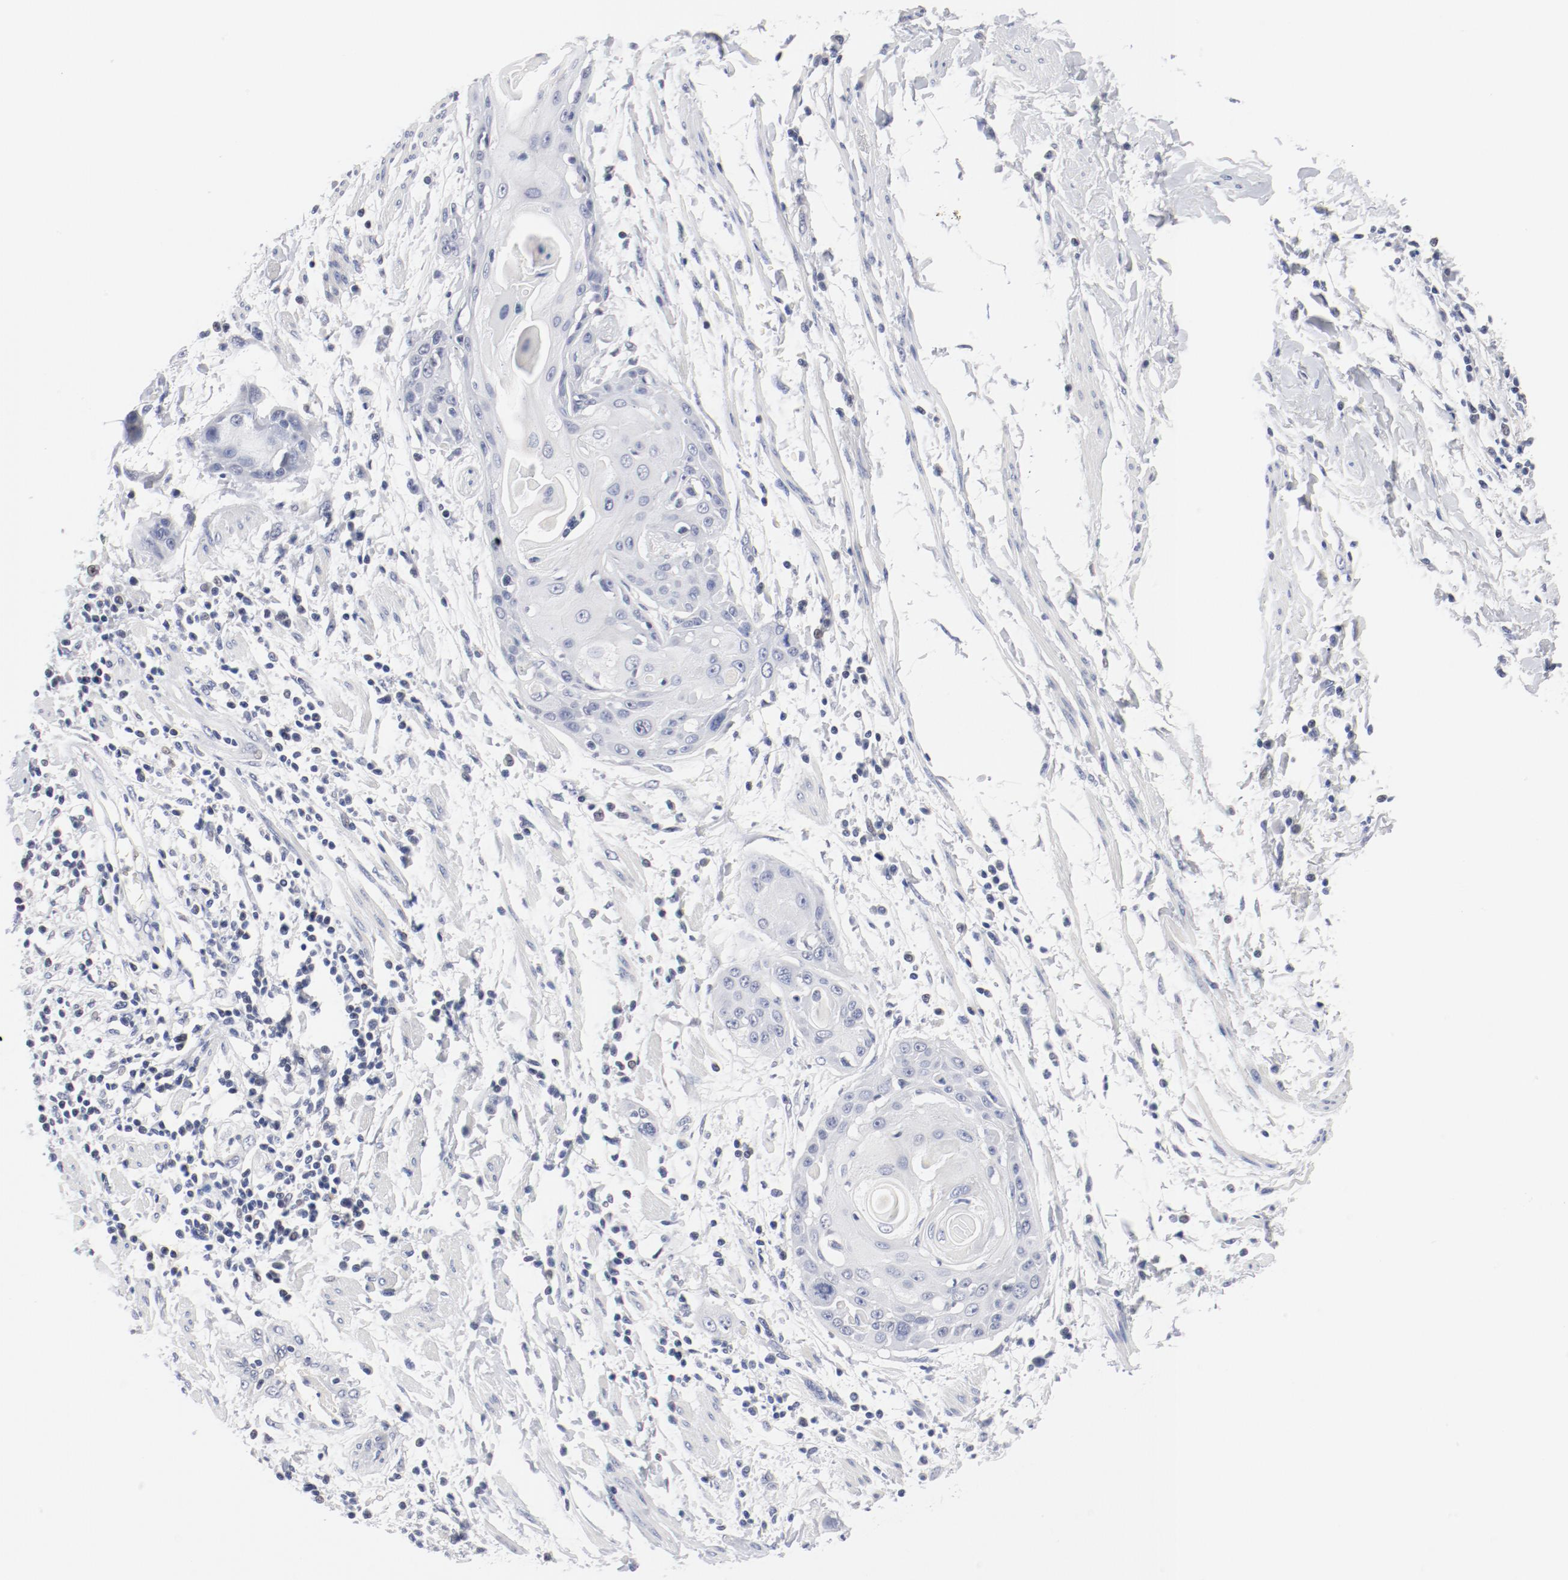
{"staining": {"intensity": "negative", "quantity": "none", "location": "none"}, "tissue": "cervical cancer", "cell_type": "Tumor cells", "image_type": "cancer", "snomed": [{"axis": "morphology", "description": "Squamous cell carcinoma, NOS"}, {"axis": "topography", "description": "Cervix"}], "caption": "Micrograph shows no significant protein positivity in tumor cells of cervical cancer.", "gene": "KCNK13", "patient": {"sex": "female", "age": 57}}